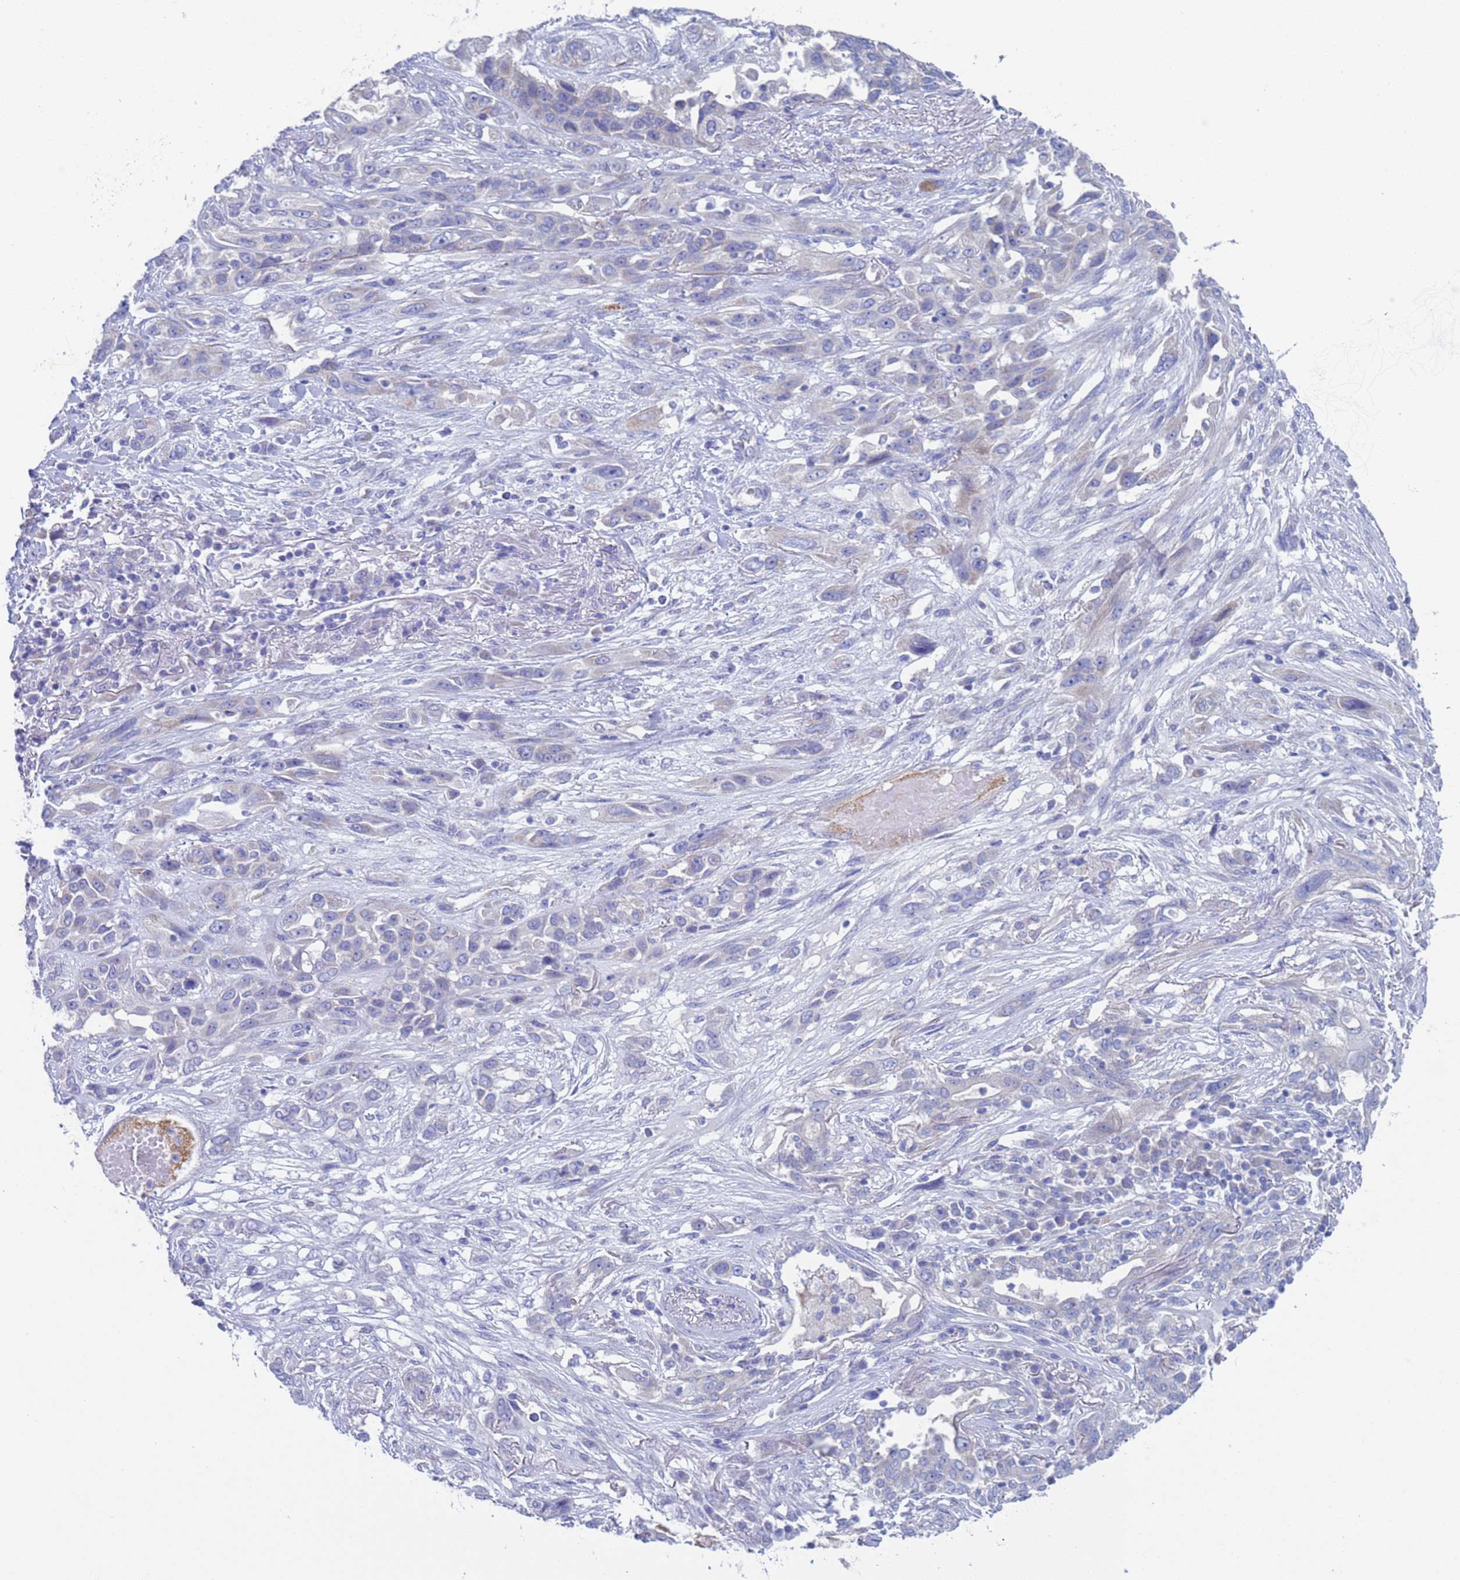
{"staining": {"intensity": "negative", "quantity": "none", "location": "none"}, "tissue": "lung cancer", "cell_type": "Tumor cells", "image_type": "cancer", "snomed": [{"axis": "morphology", "description": "Squamous cell carcinoma, NOS"}, {"axis": "topography", "description": "Lung"}], "caption": "IHC photomicrograph of neoplastic tissue: squamous cell carcinoma (lung) stained with DAB (3,3'-diaminobenzidine) displays no significant protein expression in tumor cells.", "gene": "PET117", "patient": {"sex": "female", "age": 70}}